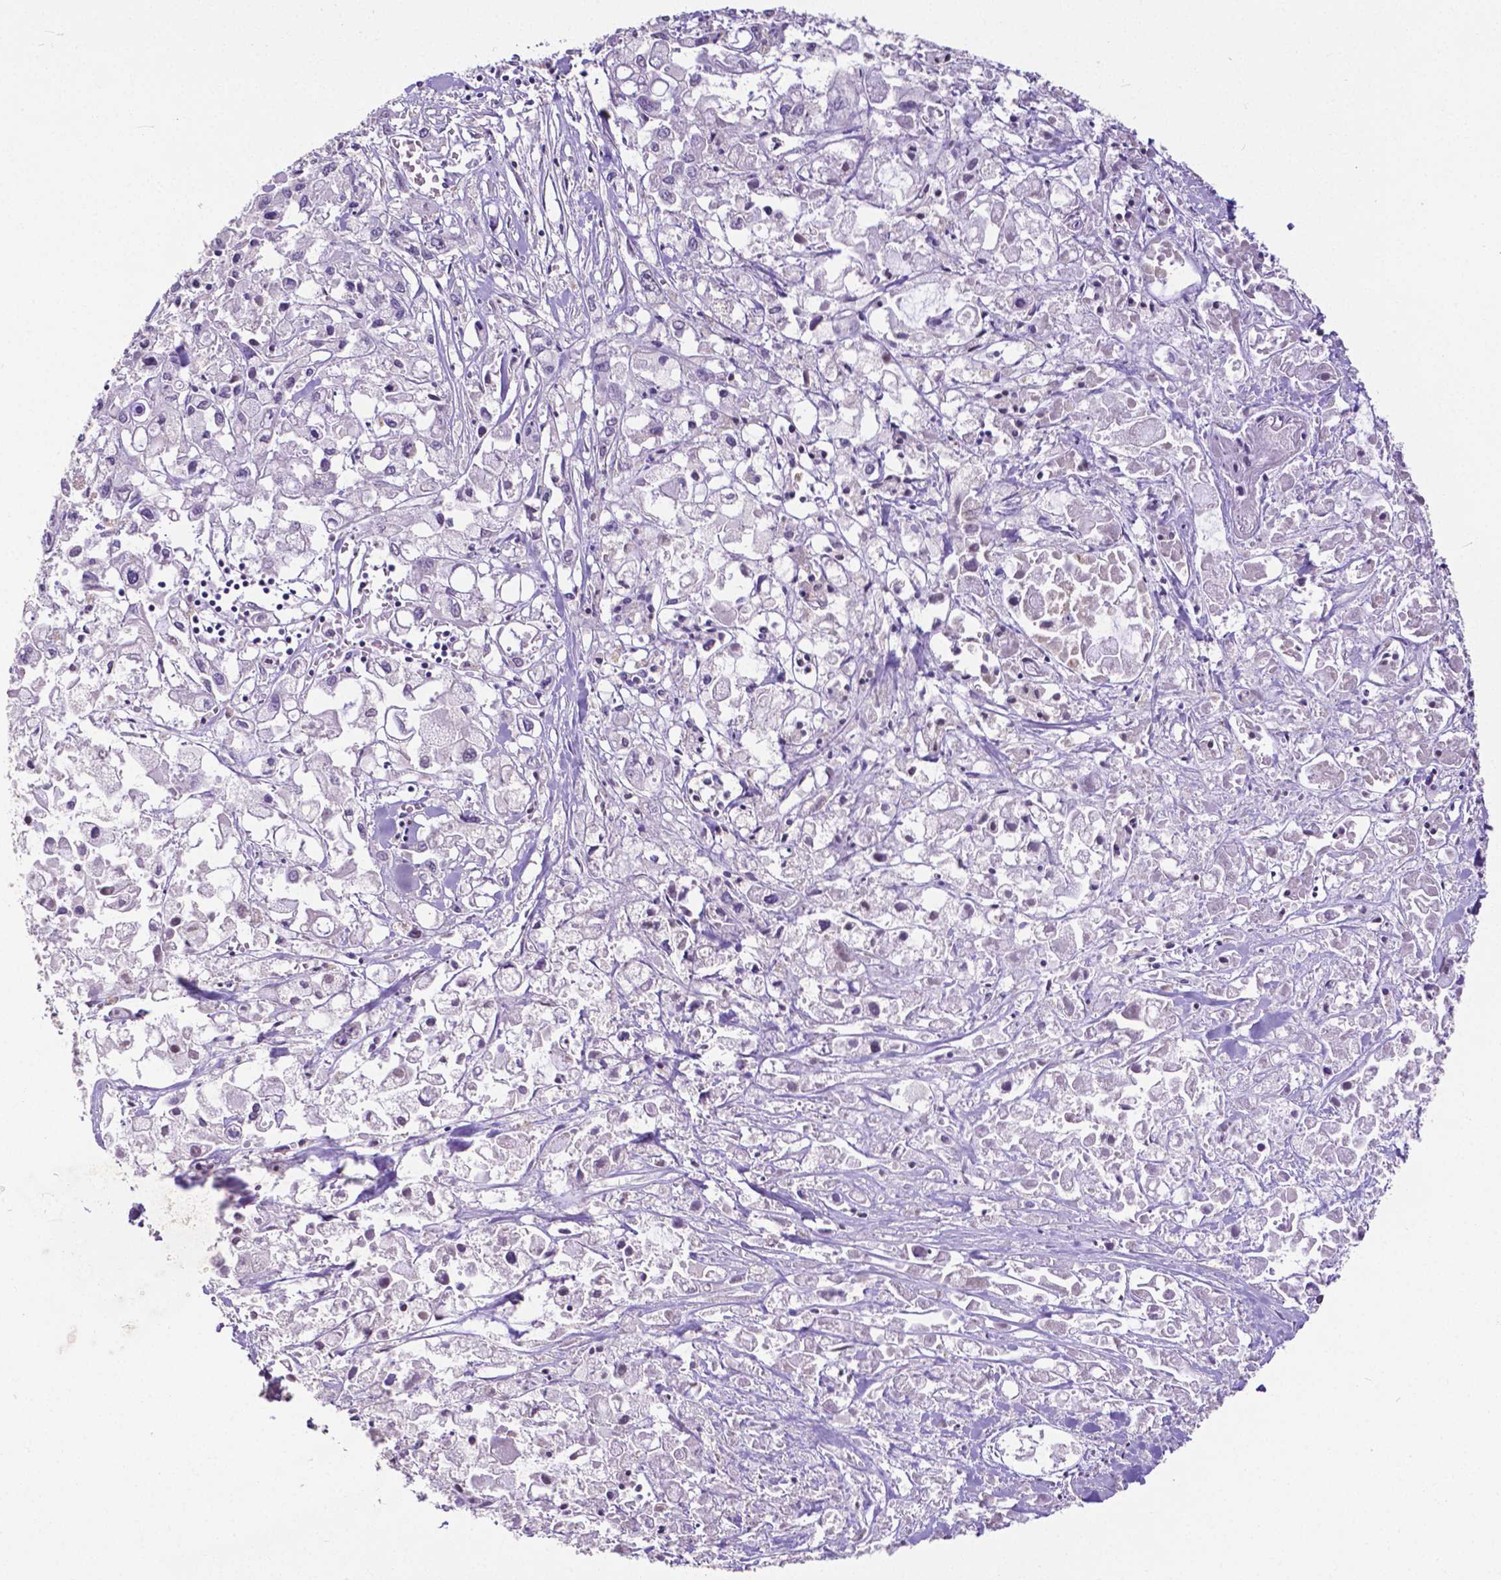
{"staining": {"intensity": "negative", "quantity": "none", "location": "none"}, "tissue": "pancreatic cancer", "cell_type": "Tumor cells", "image_type": "cancer", "snomed": [{"axis": "morphology", "description": "Adenocarcinoma, NOS"}, {"axis": "topography", "description": "Pancreas"}], "caption": "The image reveals no staining of tumor cells in pancreatic cancer (adenocarcinoma). The staining is performed using DAB (3,3'-diaminobenzidine) brown chromogen with nuclei counter-stained in using hematoxylin.", "gene": "ATRX", "patient": {"sex": "male", "age": 71}}